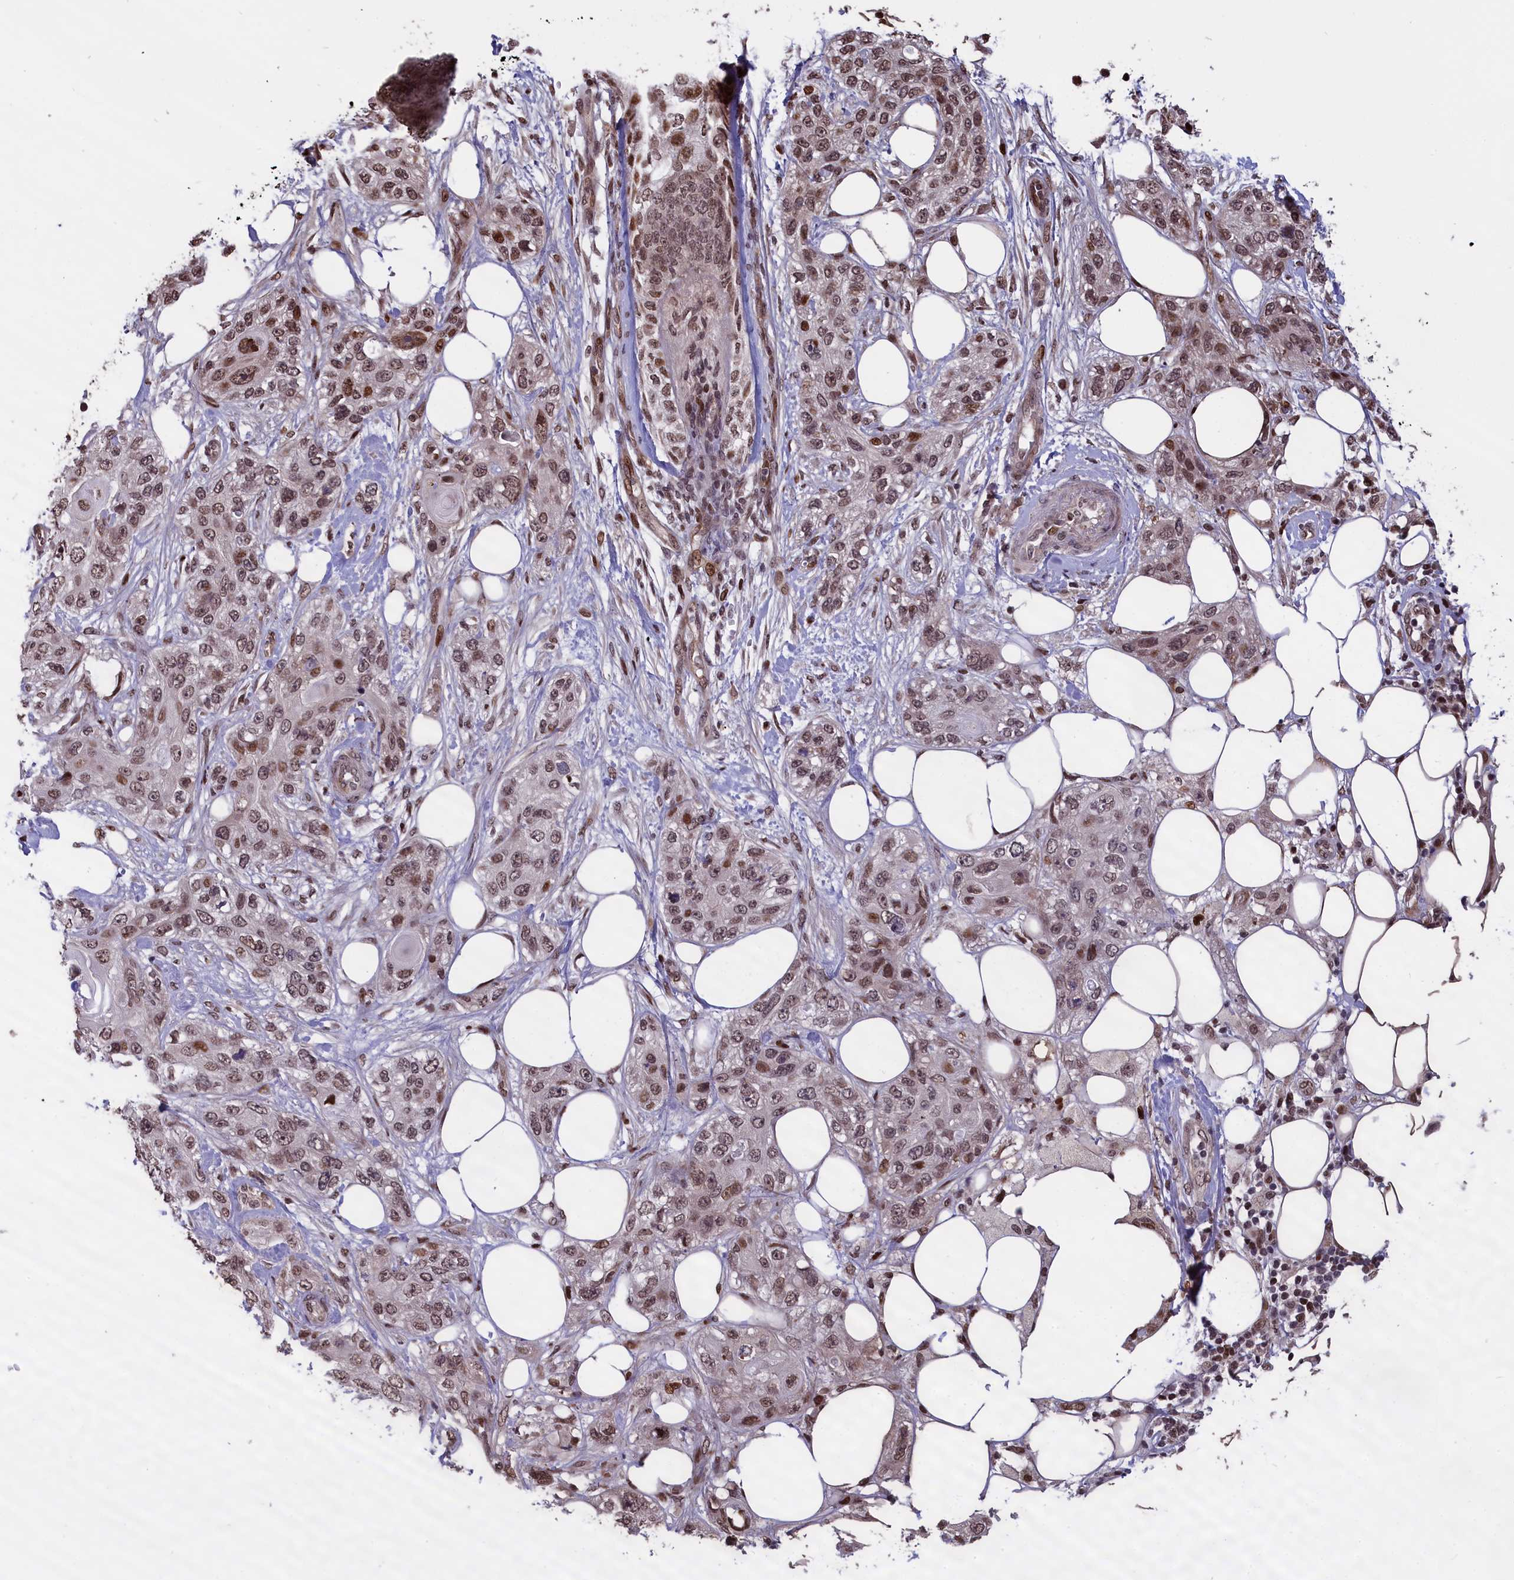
{"staining": {"intensity": "moderate", "quantity": ">75%", "location": "nuclear"}, "tissue": "skin cancer", "cell_type": "Tumor cells", "image_type": "cancer", "snomed": [{"axis": "morphology", "description": "Normal tissue, NOS"}, {"axis": "morphology", "description": "Squamous cell carcinoma, NOS"}, {"axis": "topography", "description": "Skin"}], "caption": "About >75% of tumor cells in skin cancer demonstrate moderate nuclear protein staining as visualized by brown immunohistochemical staining.", "gene": "RELB", "patient": {"sex": "male", "age": 72}}